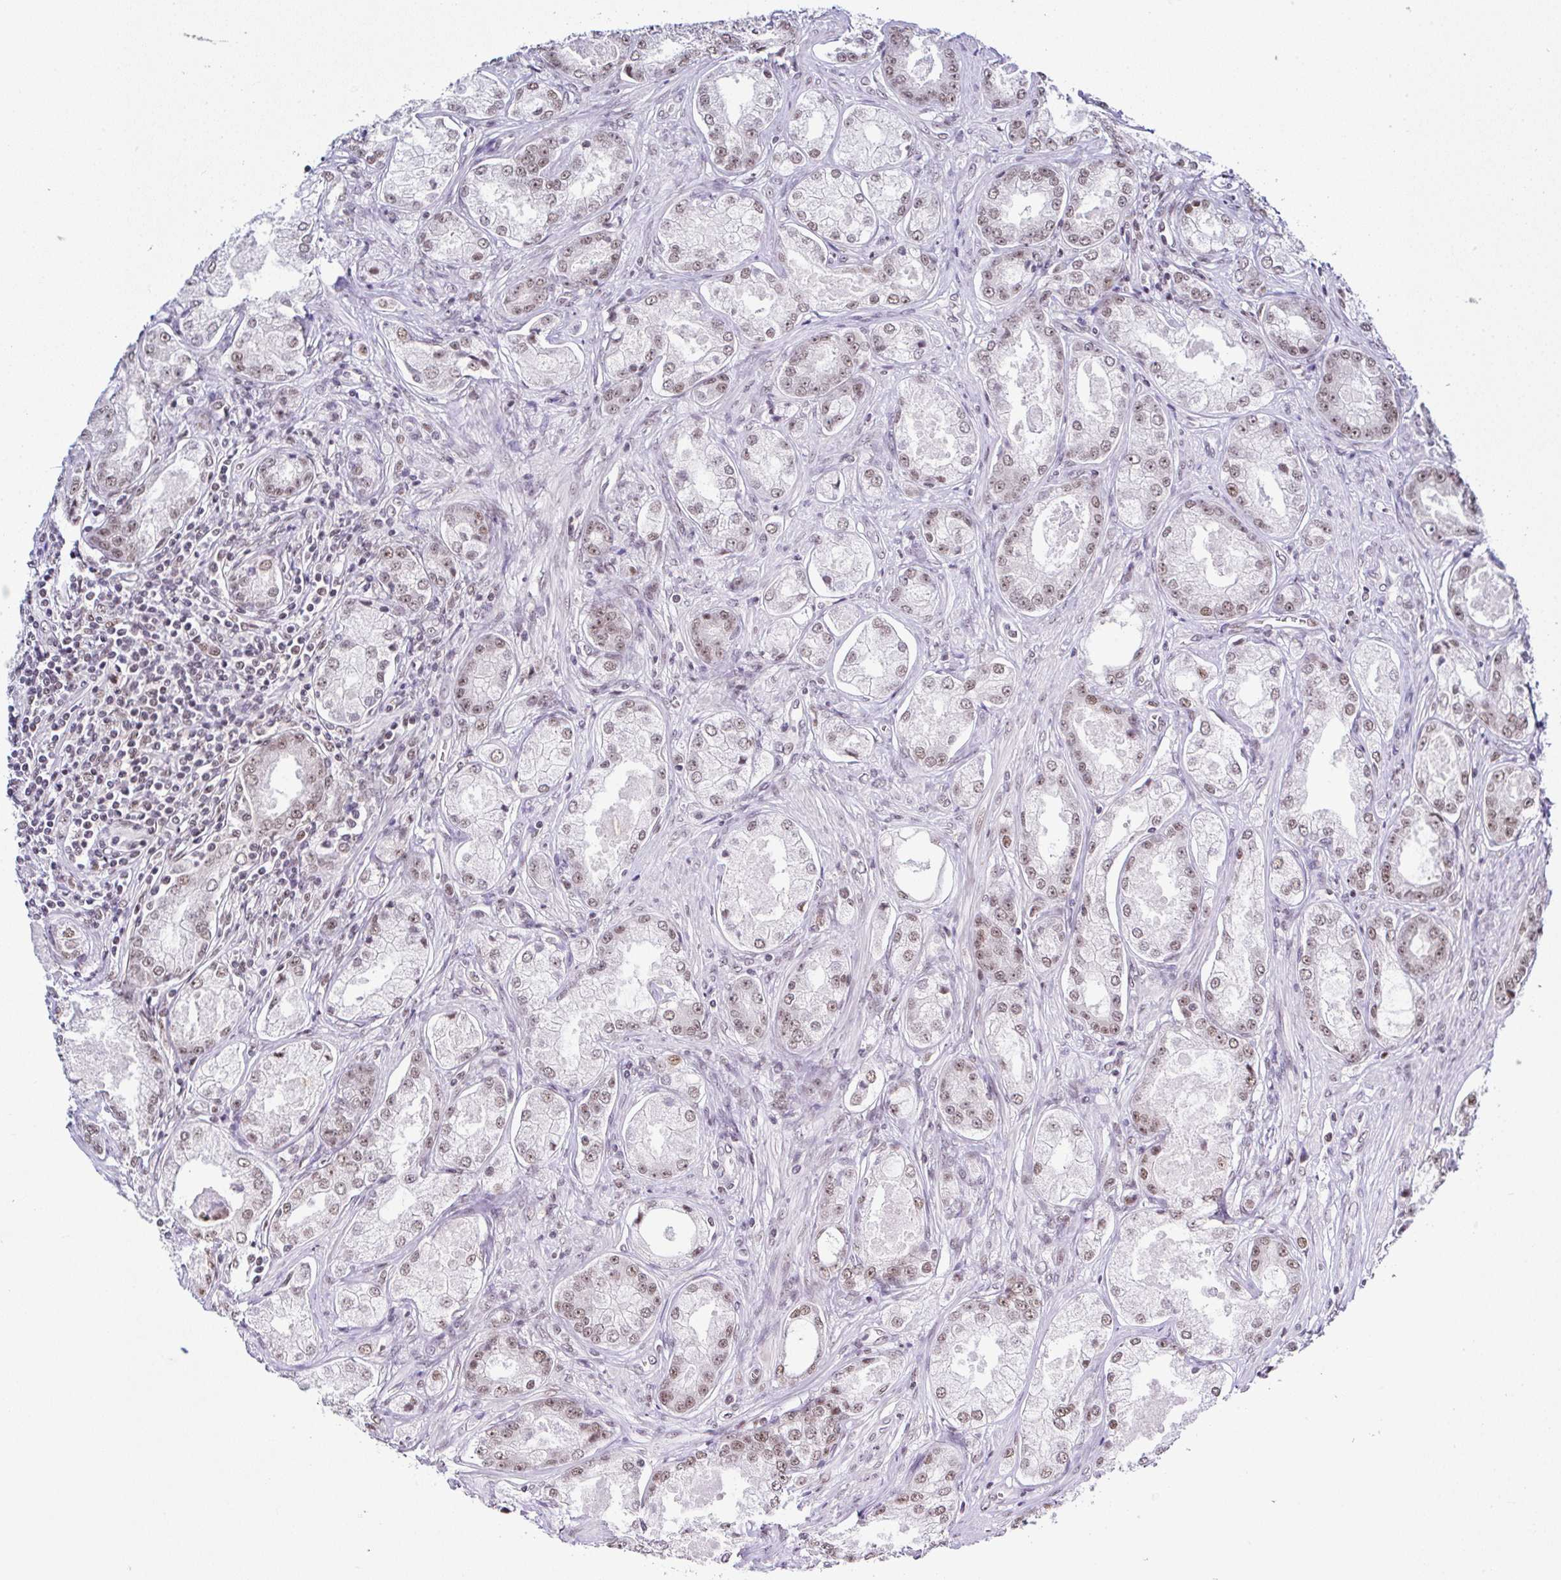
{"staining": {"intensity": "weak", "quantity": ">75%", "location": "nuclear"}, "tissue": "prostate cancer", "cell_type": "Tumor cells", "image_type": "cancer", "snomed": [{"axis": "morphology", "description": "Adenocarcinoma, Low grade"}, {"axis": "topography", "description": "Prostate"}], "caption": "Human prostate cancer (low-grade adenocarcinoma) stained with a protein marker displays weak staining in tumor cells.", "gene": "PTPN2", "patient": {"sex": "male", "age": 68}}